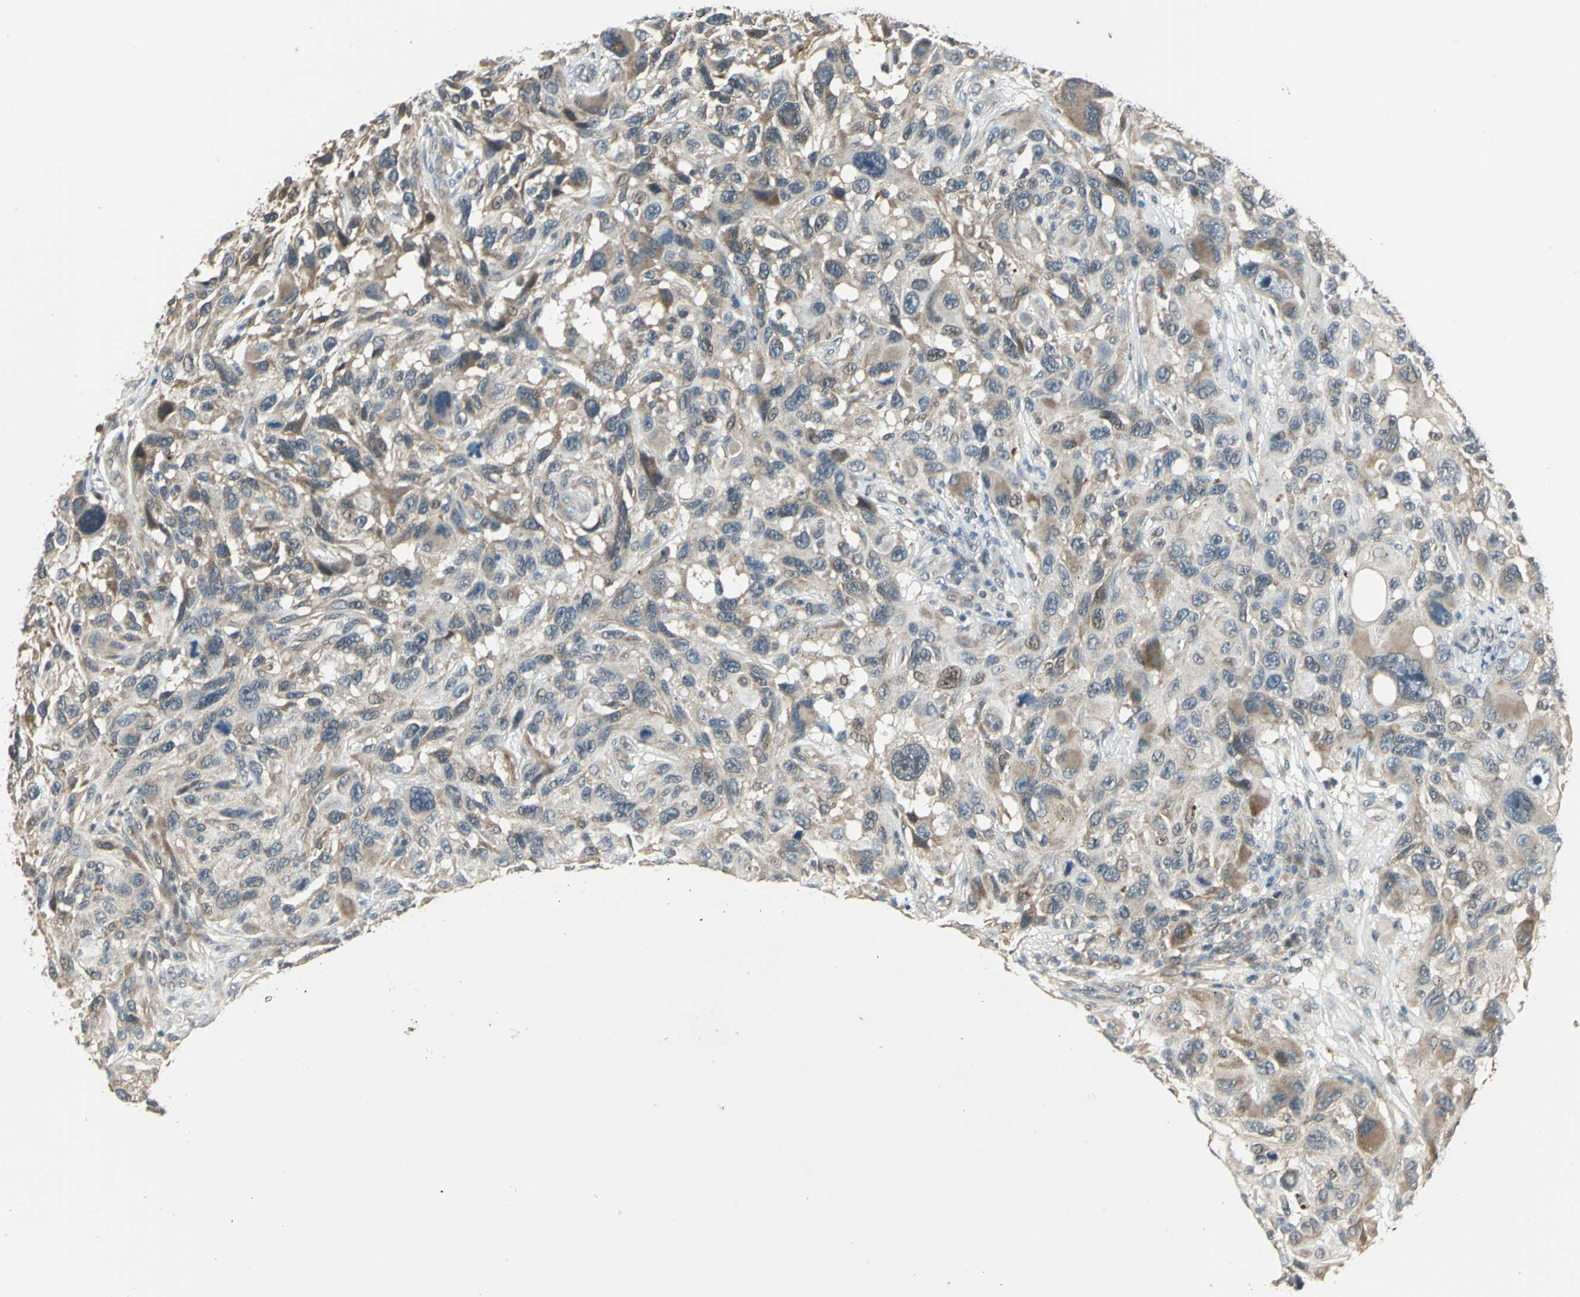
{"staining": {"intensity": "weak", "quantity": ">75%", "location": "cytoplasmic/membranous"}, "tissue": "melanoma", "cell_type": "Tumor cells", "image_type": "cancer", "snomed": [{"axis": "morphology", "description": "Malignant melanoma, NOS"}, {"axis": "topography", "description": "Skin"}], "caption": "Immunohistochemistry histopathology image of neoplastic tissue: melanoma stained using immunohistochemistry (IHC) displays low levels of weak protein expression localized specifically in the cytoplasmic/membranous of tumor cells, appearing as a cytoplasmic/membranous brown color.", "gene": "PLAGL2", "patient": {"sex": "male", "age": 53}}